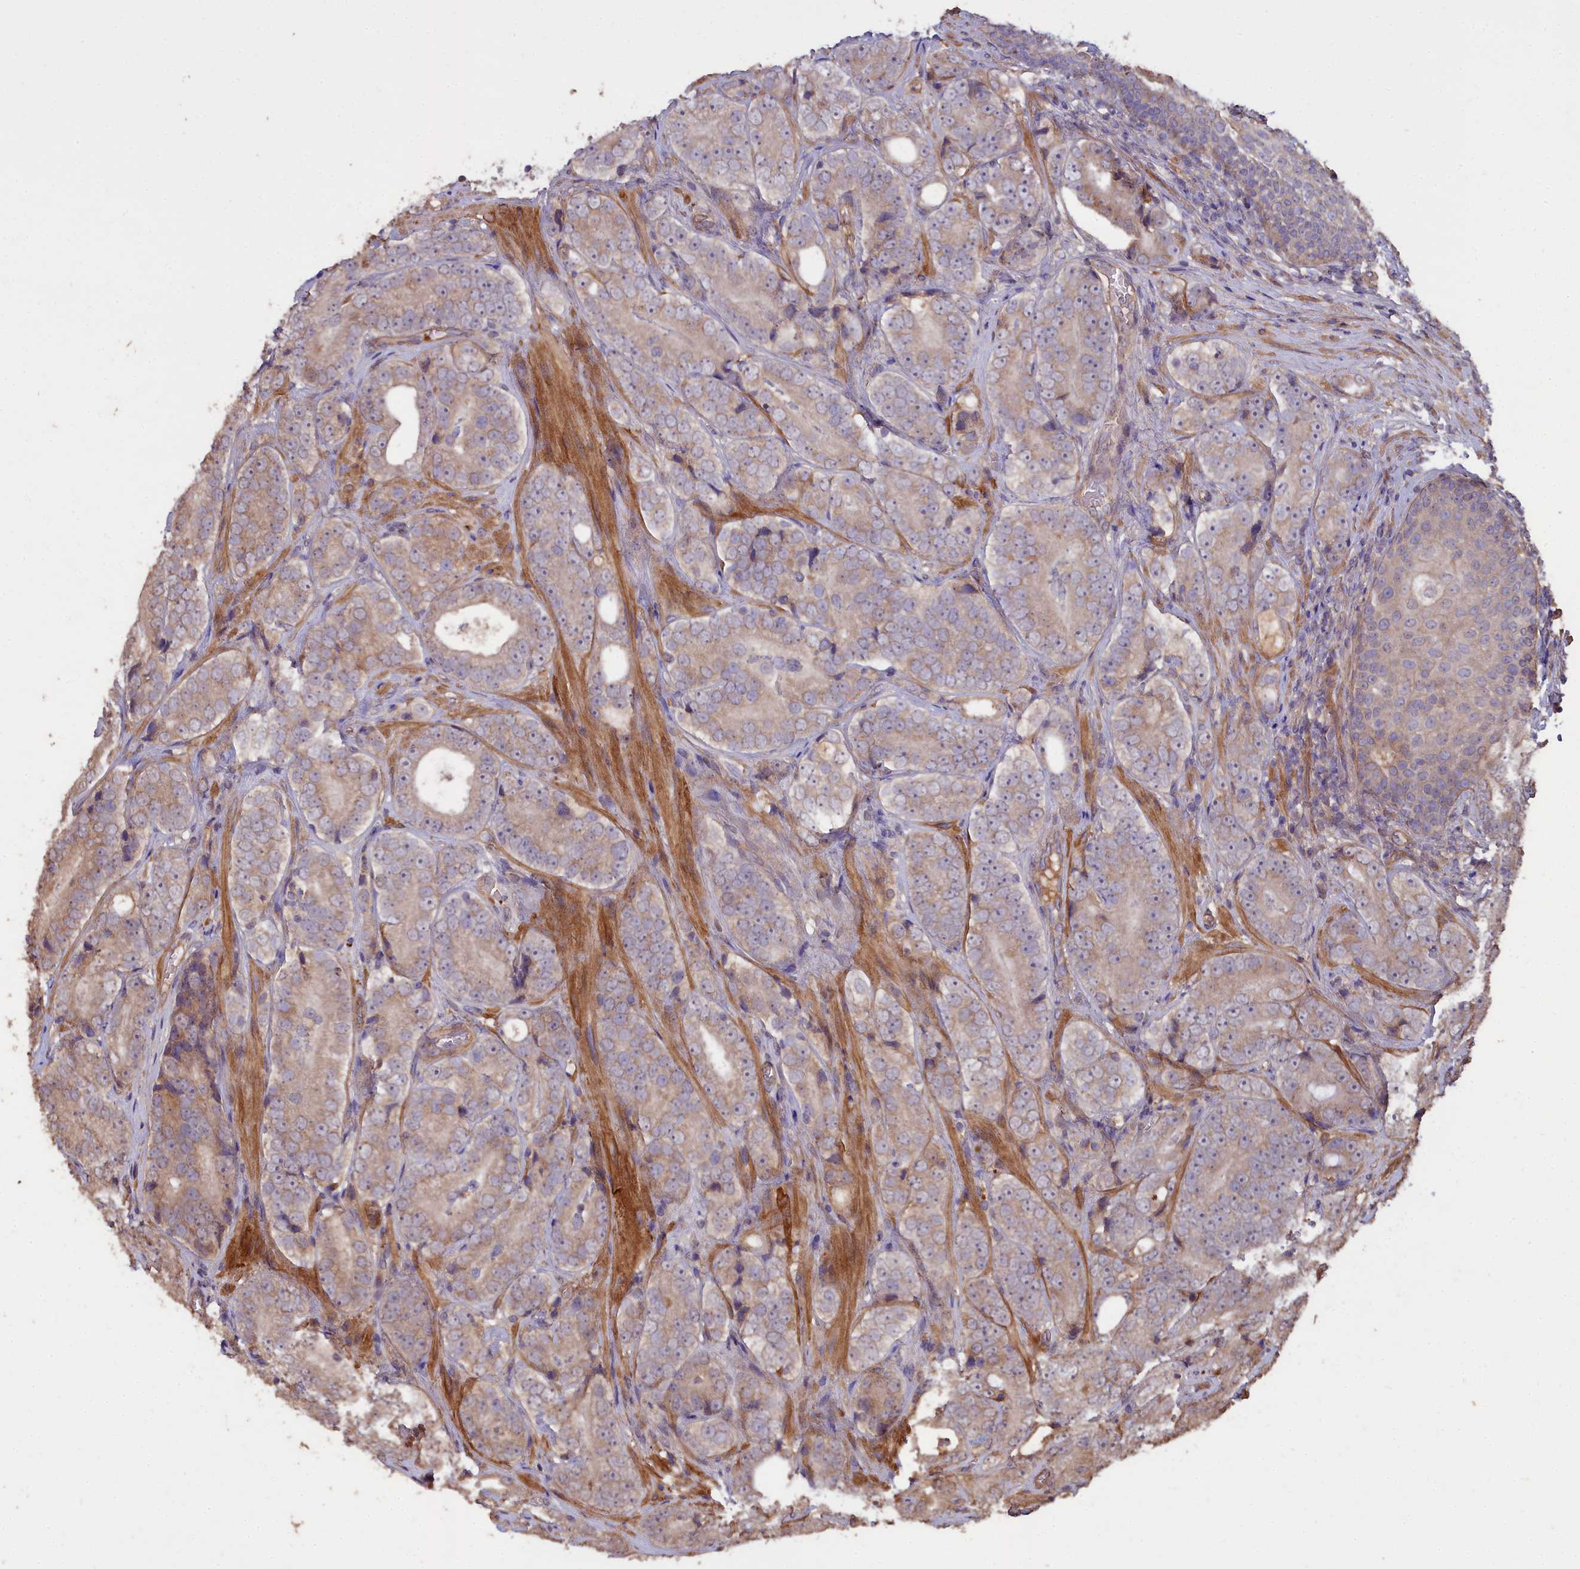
{"staining": {"intensity": "weak", "quantity": "25%-75%", "location": "cytoplasmic/membranous"}, "tissue": "prostate cancer", "cell_type": "Tumor cells", "image_type": "cancer", "snomed": [{"axis": "morphology", "description": "Adenocarcinoma, High grade"}, {"axis": "topography", "description": "Prostate"}], "caption": "Prostate cancer (adenocarcinoma (high-grade)) tissue exhibits weak cytoplasmic/membranous positivity in about 25%-75% of tumor cells, visualized by immunohistochemistry. The protein is stained brown, and the nuclei are stained in blue (DAB (3,3'-diaminobenzidine) IHC with brightfield microscopy, high magnification).", "gene": "ATP6V0A2", "patient": {"sex": "male", "age": 56}}